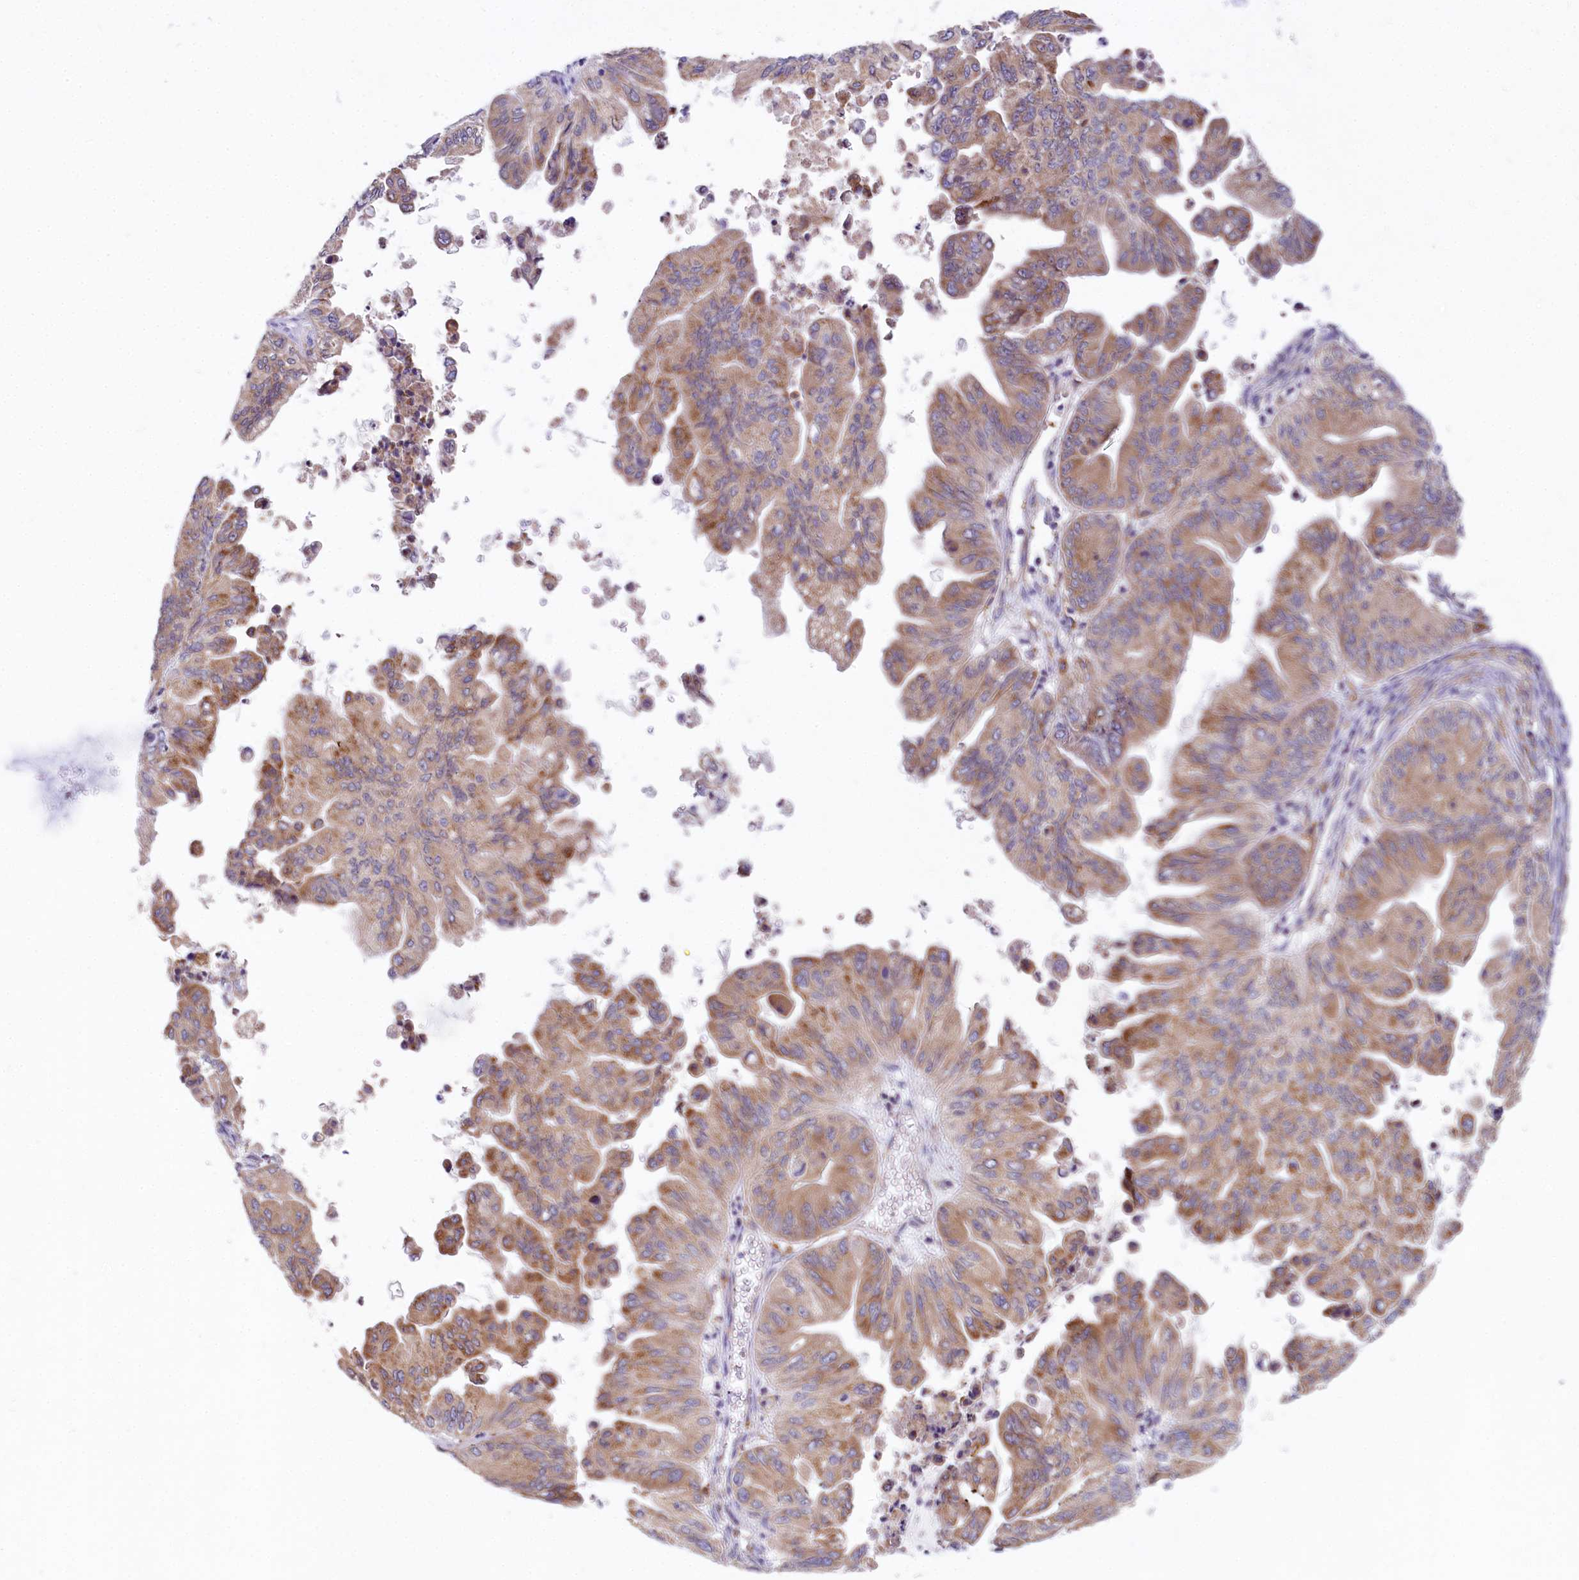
{"staining": {"intensity": "moderate", "quantity": ">75%", "location": "cytoplasmic/membranous"}, "tissue": "ovarian cancer", "cell_type": "Tumor cells", "image_type": "cancer", "snomed": [{"axis": "morphology", "description": "Cystadenocarcinoma, mucinous, NOS"}, {"axis": "topography", "description": "Ovary"}], "caption": "Tumor cells reveal medium levels of moderate cytoplasmic/membranous staining in about >75% of cells in human mucinous cystadenocarcinoma (ovarian).", "gene": "CHID1", "patient": {"sex": "female", "age": 71}}